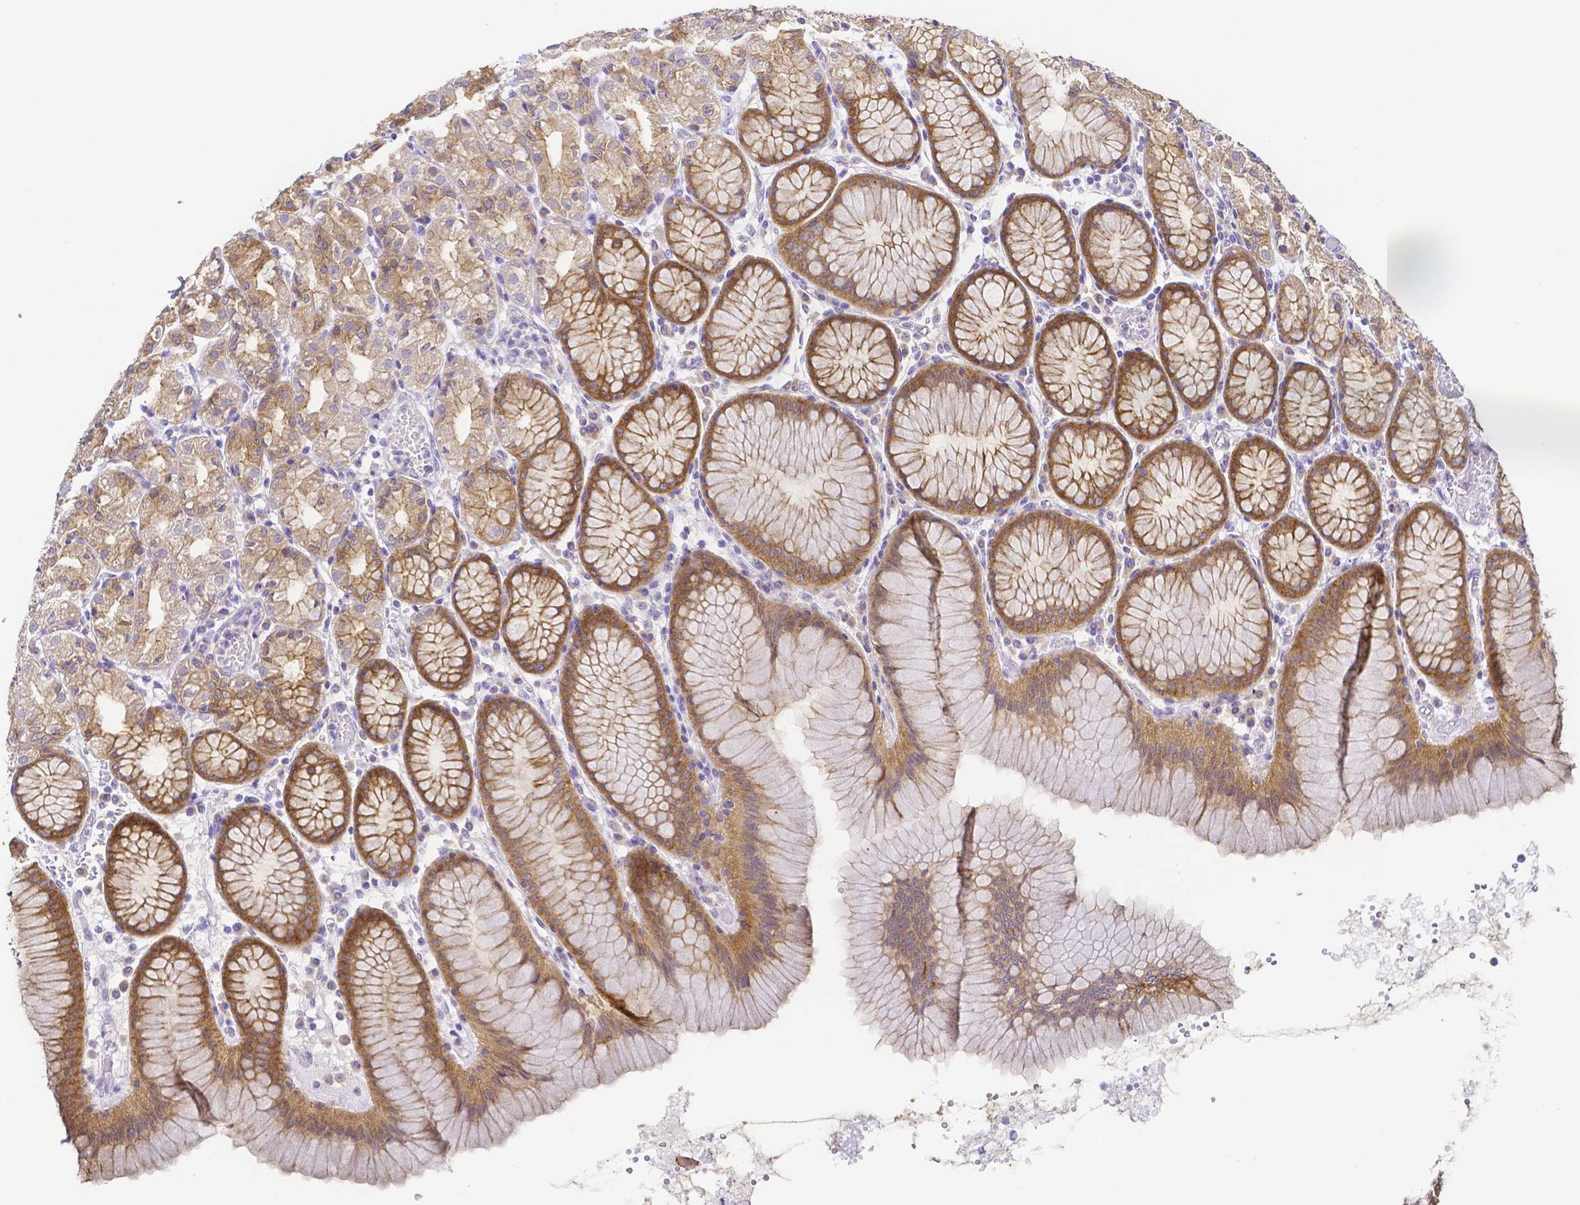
{"staining": {"intensity": "moderate", "quantity": "25%-75%", "location": "cytoplasmic/membranous"}, "tissue": "stomach", "cell_type": "Glandular cells", "image_type": "normal", "snomed": [{"axis": "morphology", "description": "Normal tissue, NOS"}, {"axis": "topography", "description": "Stomach"}], "caption": "Approximately 25%-75% of glandular cells in unremarkable stomach show moderate cytoplasmic/membranous protein staining as visualized by brown immunohistochemical staining.", "gene": "PKP3", "patient": {"sex": "female", "age": 57}}